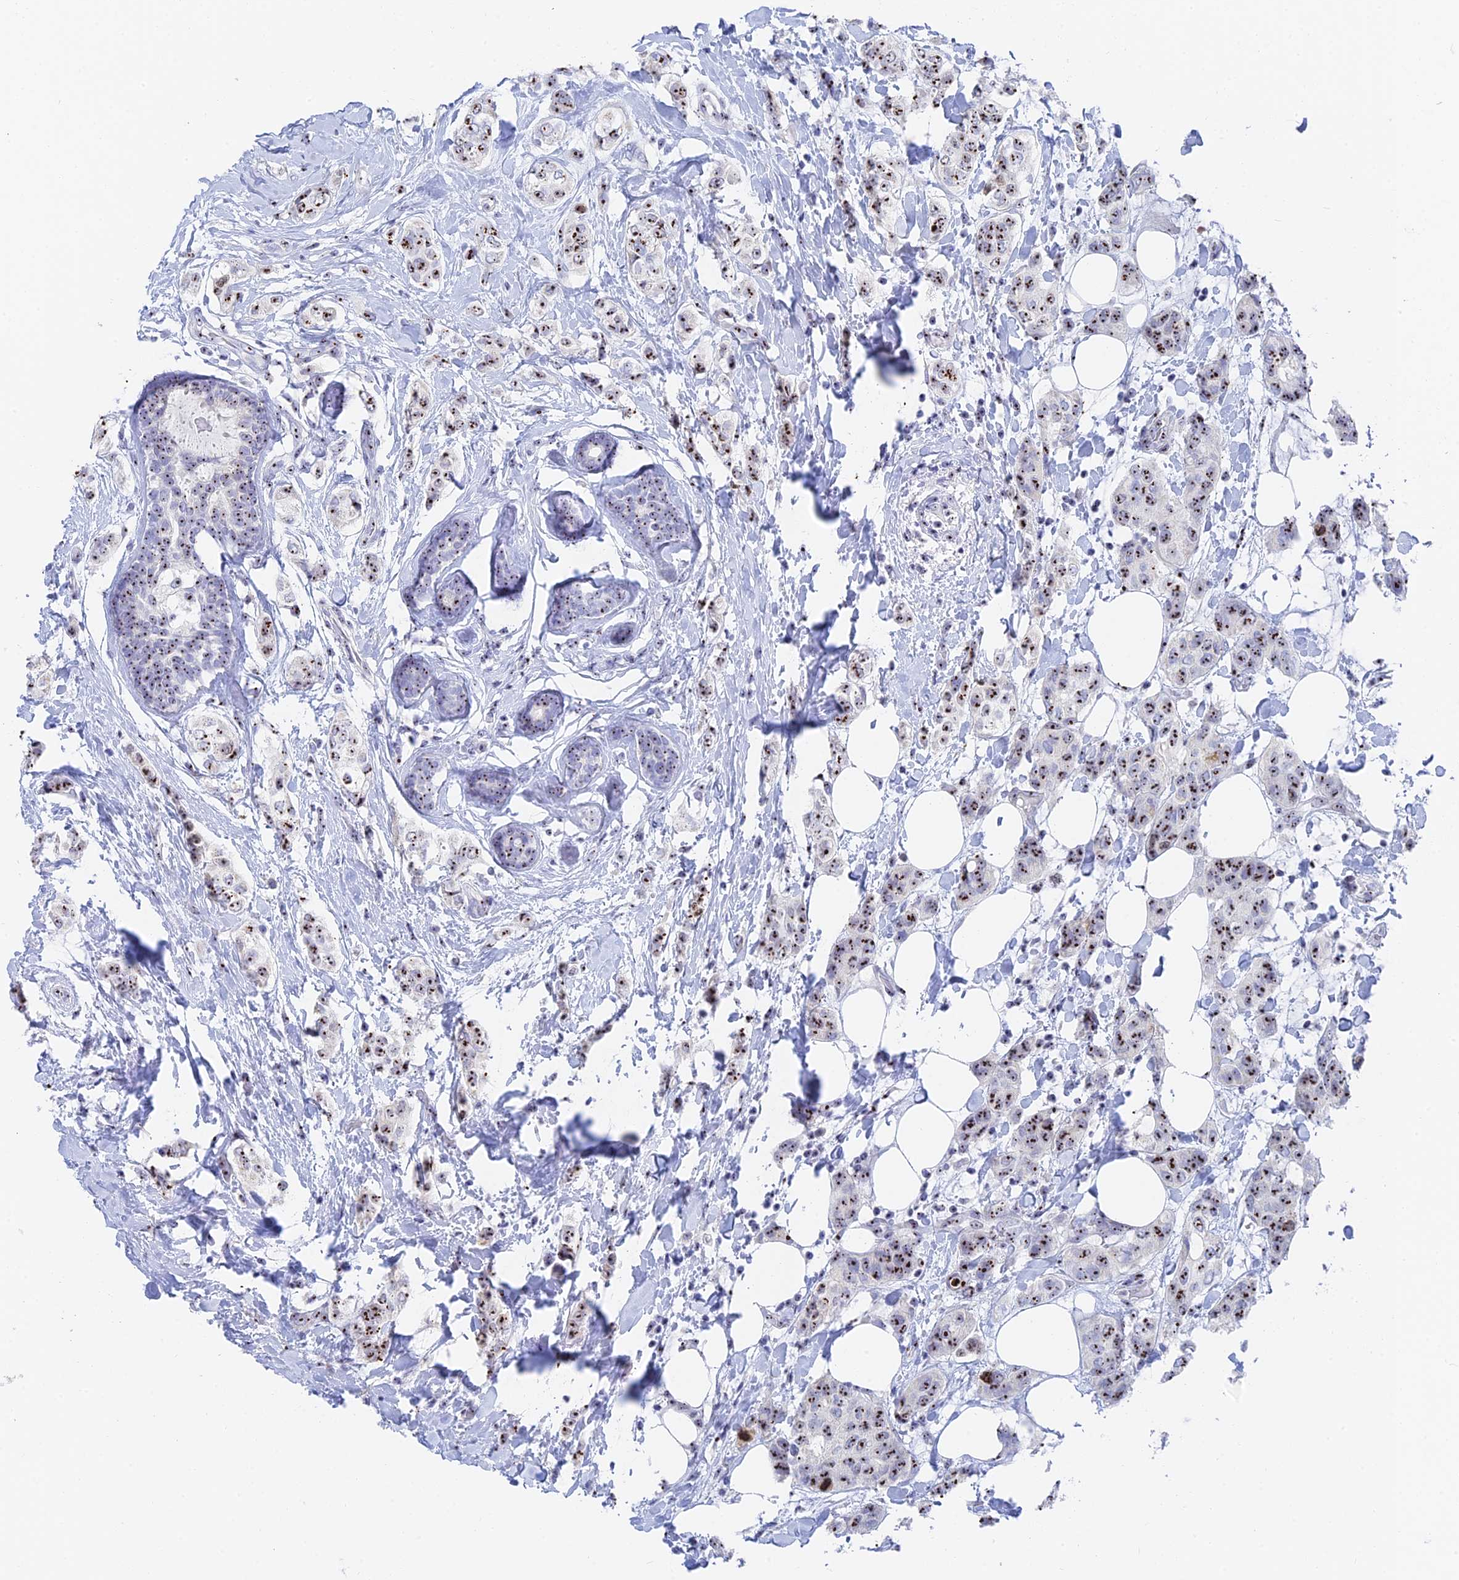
{"staining": {"intensity": "strong", "quantity": ">75%", "location": "nuclear"}, "tissue": "breast cancer", "cell_type": "Tumor cells", "image_type": "cancer", "snomed": [{"axis": "morphology", "description": "Lobular carcinoma"}, {"axis": "topography", "description": "Breast"}], "caption": "Strong nuclear positivity is appreciated in about >75% of tumor cells in breast cancer (lobular carcinoma). The staining was performed using DAB (3,3'-diaminobenzidine), with brown indicating positive protein expression. Nuclei are stained blue with hematoxylin.", "gene": "RSL1D1", "patient": {"sex": "female", "age": 51}}